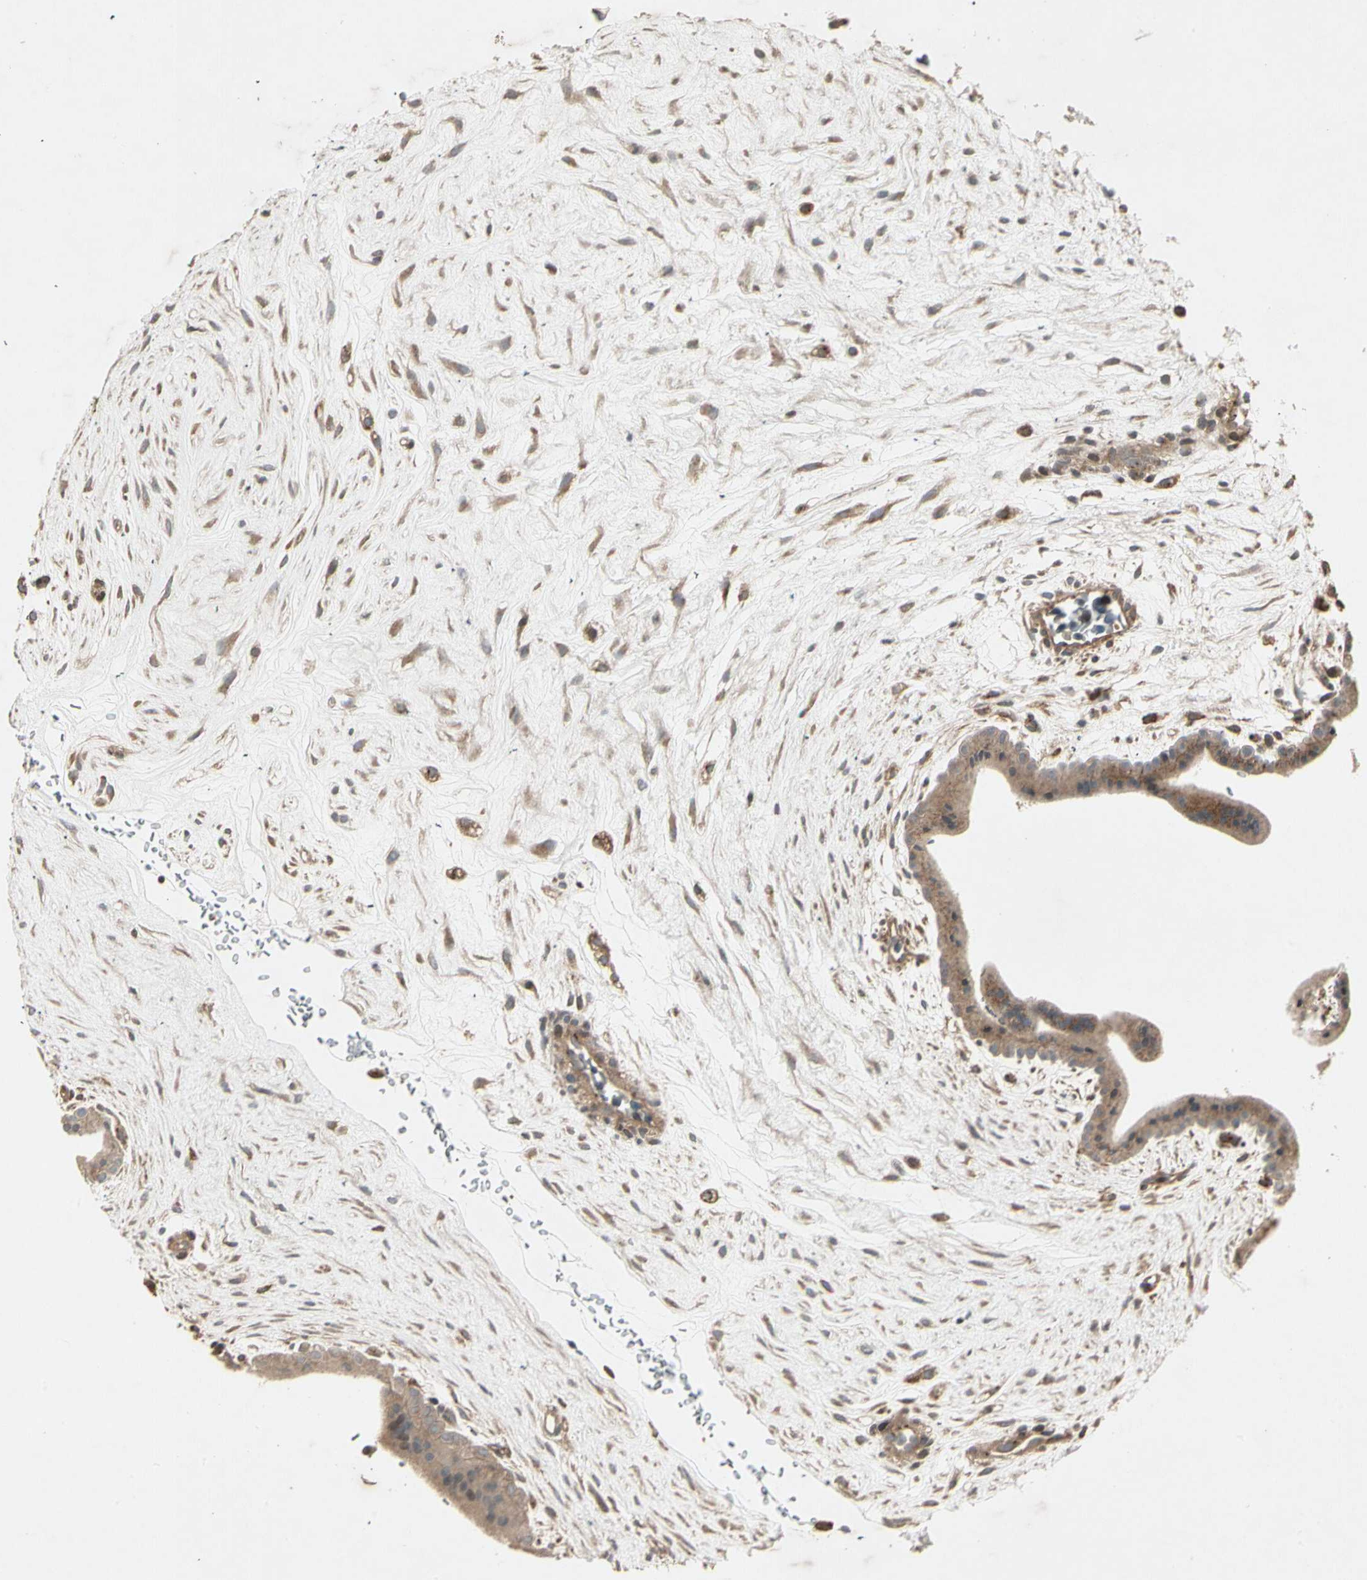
{"staining": {"intensity": "weak", "quantity": ">75%", "location": "cytoplasmic/membranous"}, "tissue": "placenta", "cell_type": "Trophoblastic cells", "image_type": "normal", "snomed": [{"axis": "morphology", "description": "Normal tissue, NOS"}, {"axis": "topography", "description": "Placenta"}], "caption": "Weak cytoplasmic/membranous positivity is appreciated in about >75% of trophoblastic cells in benign placenta. (DAB (3,3'-diaminobenzidine) IHC with brightfield microscopy, high magnification).", "gene": "TEK", "patient": {"sex": "female", "age": 35}}